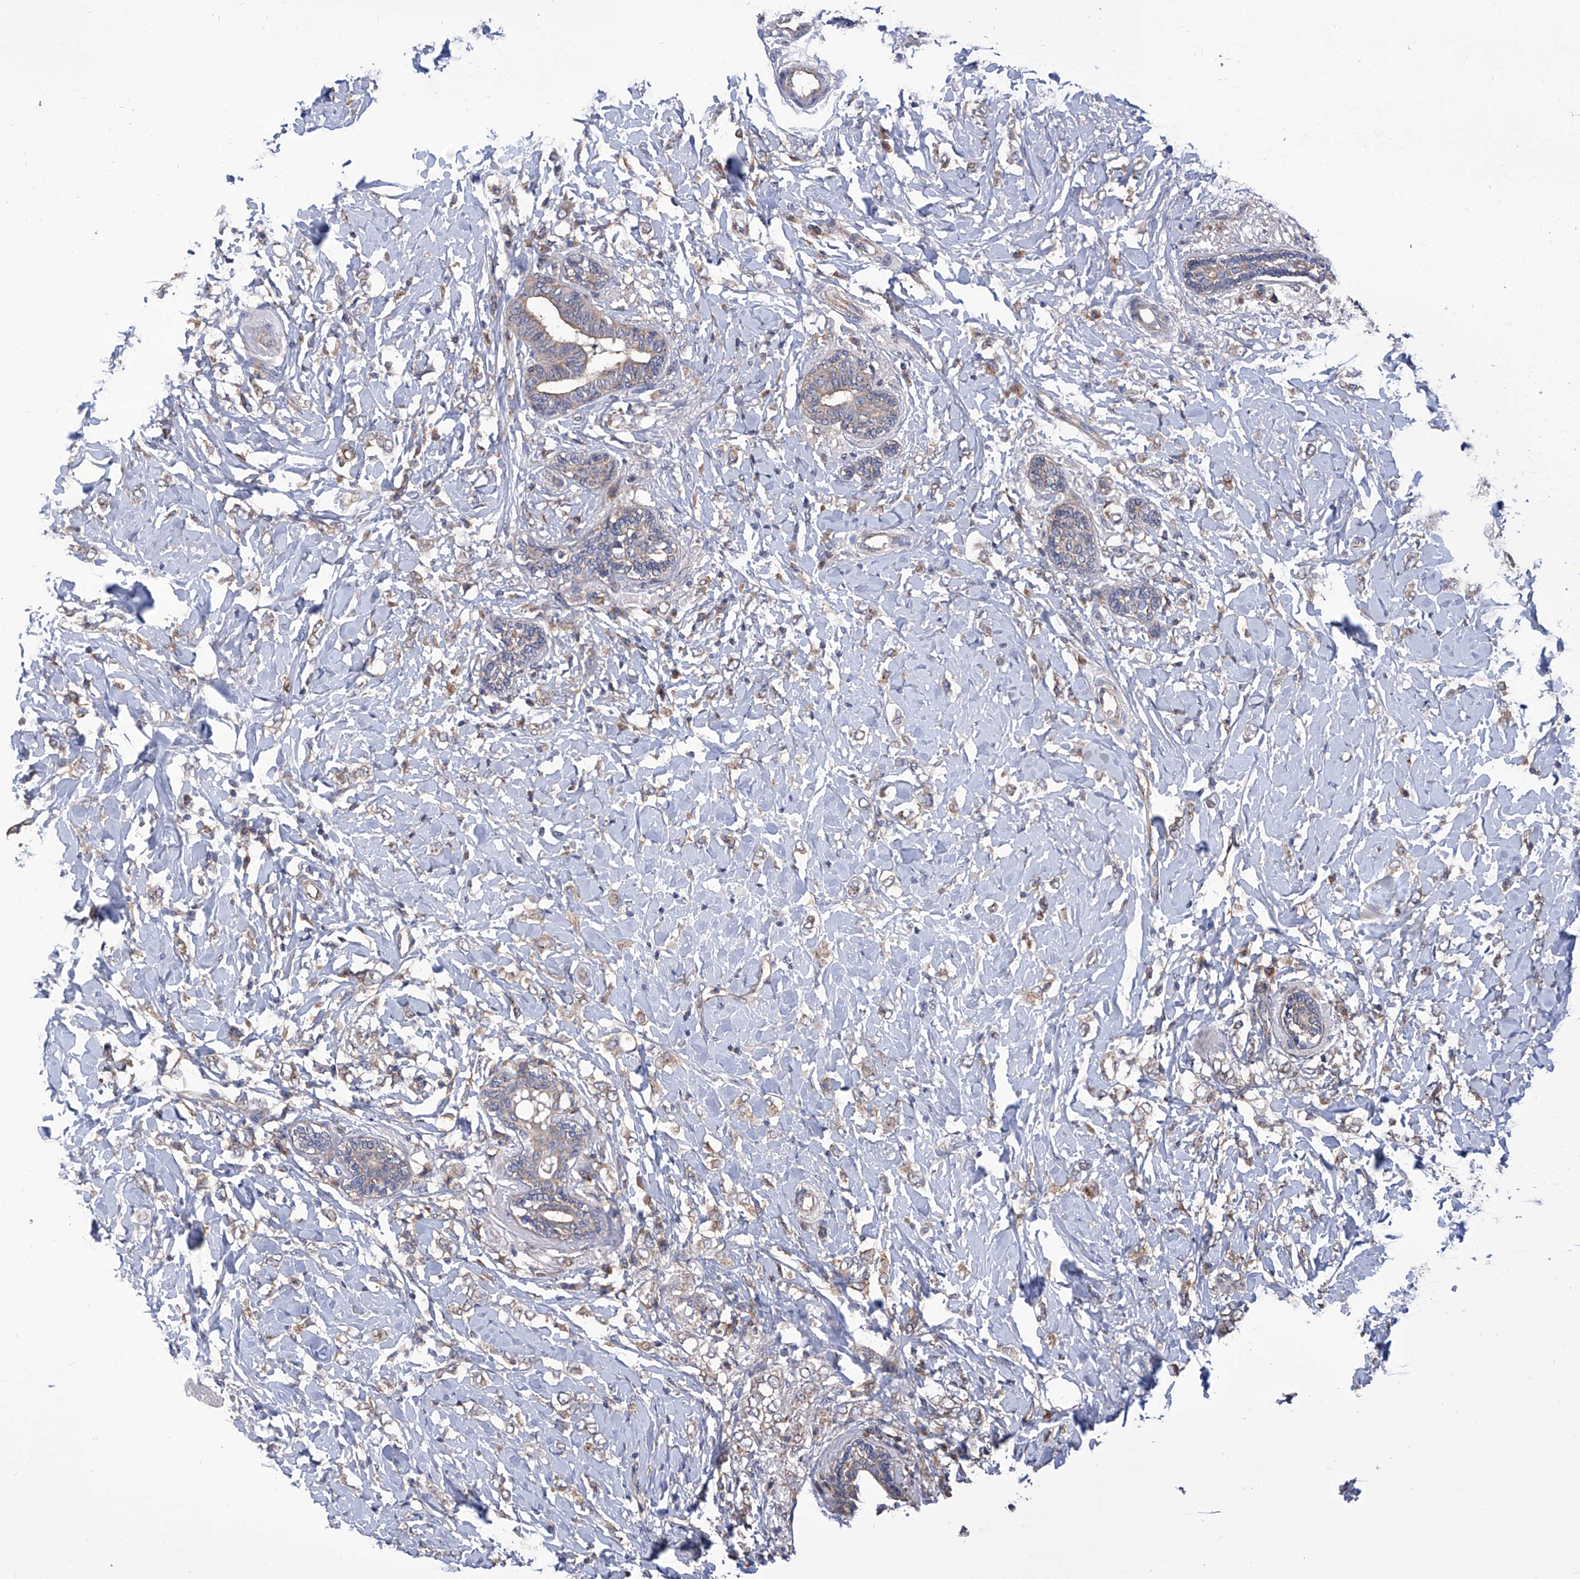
{"staining": {"intensity": "weak", "quantity": "25%-75%", "location": "cytoplasmic/membranous"}, "tissue": "breast cancer", "cell_type": "Tumor cells", "image_type": "cancer", "snomed": [{"axis": "morphology", "description": "Normal tissue, NOS"}, {"axis": "morphology", "description": "Lobular carcinoma"}, {"axis": "topography", "description": "Breast"}], "caption": "Weak cytoplasmic/membranous expression is seen in about 25%-75% of tumor cells in breast cancer (lobular carcinoma).", "gene": "TJAP1", "patient": {"sex": "female", "age": 47}}